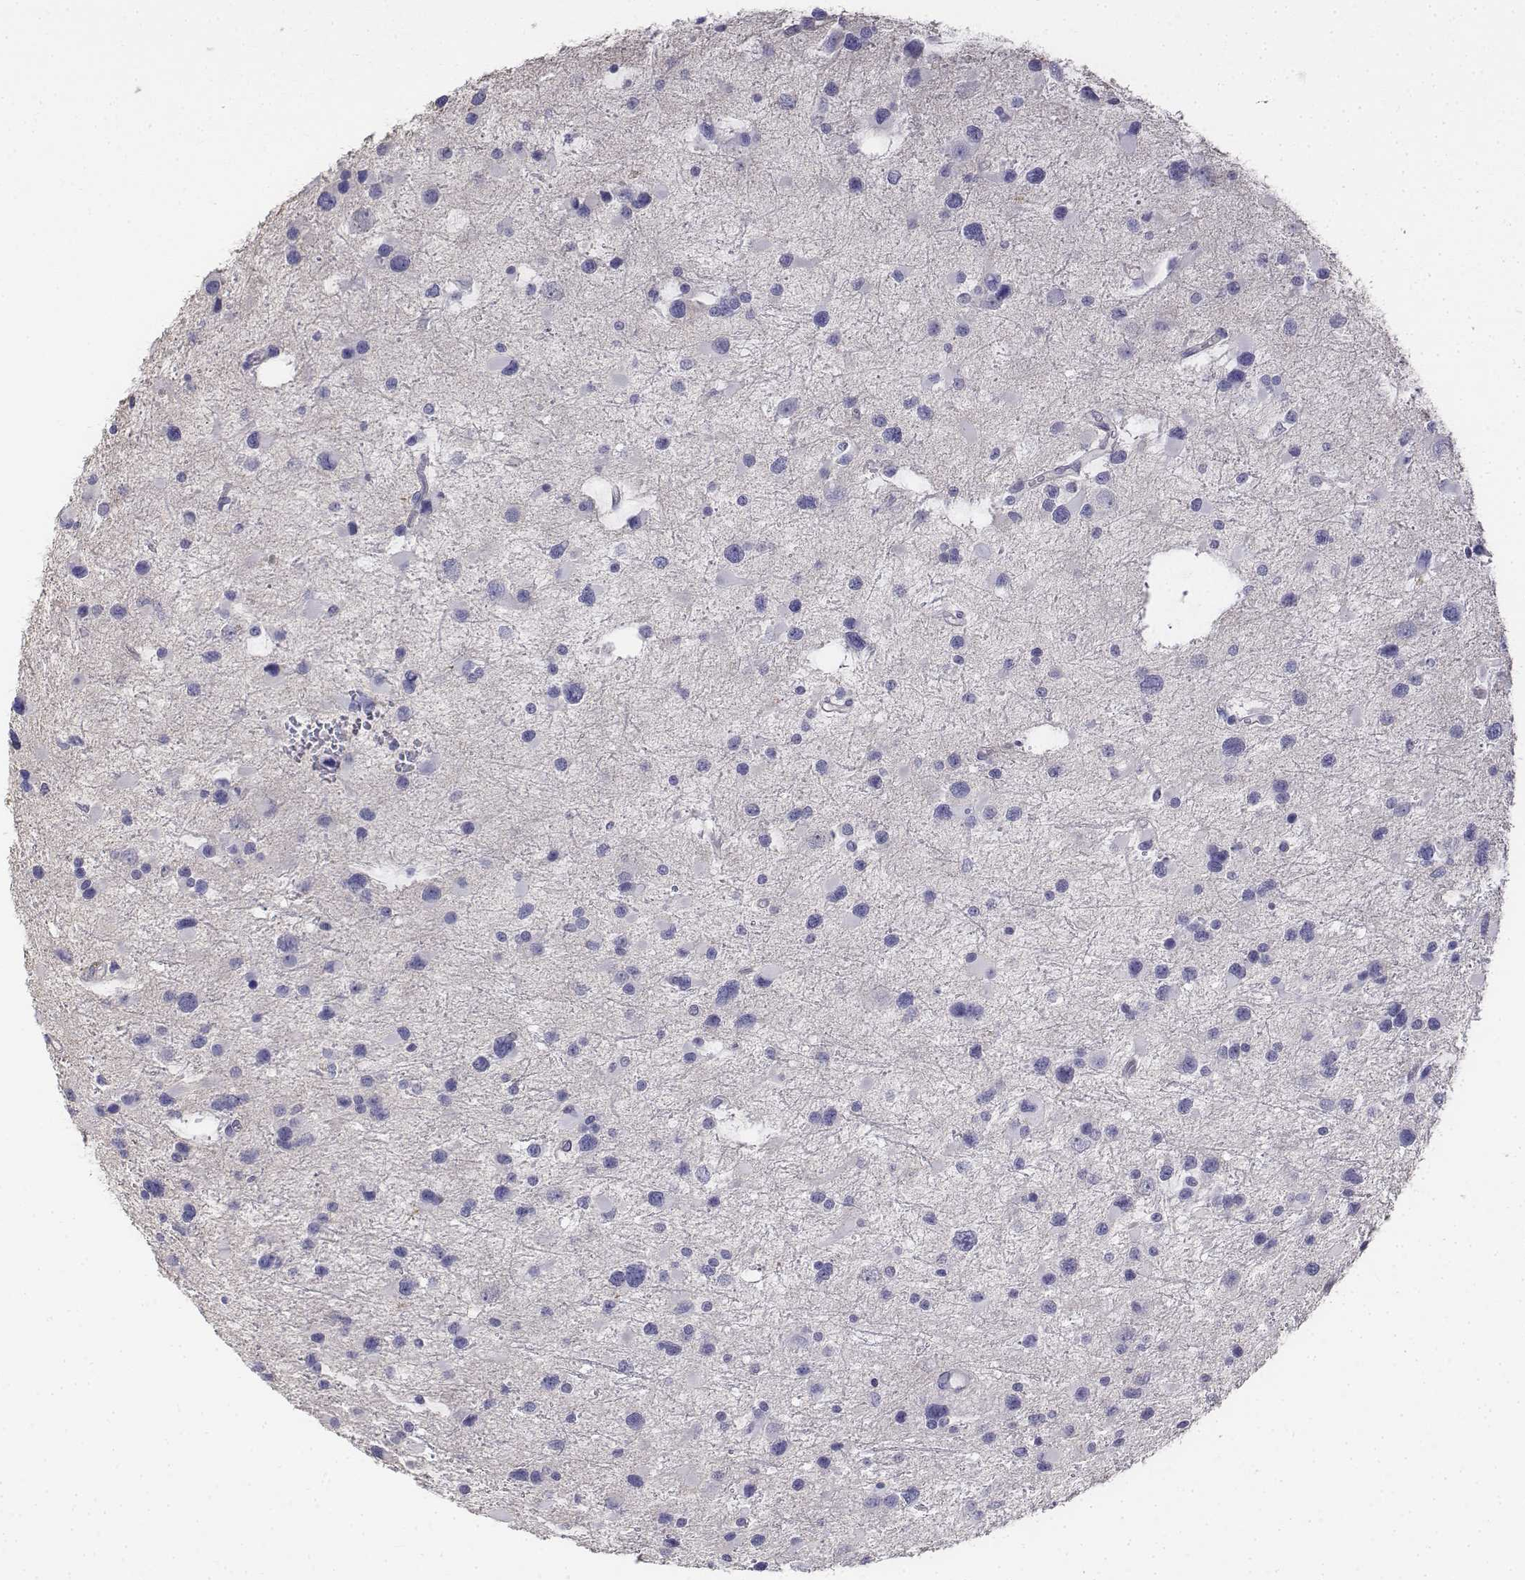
{"staining": {"intensity": "negative", "quantity": "none", "location": "none"}, "tissue": "glioma", "cell_type": "Tumor cells", "image_type": "cancer", "snomed": [{"axis": "morphology", "description": "Glioma, malignant, Low grade"}, {"axis": "topography", "description": "Brain"}], "caption": "A histopathology image of human malignant glioma (low-grade) is negative for staining in tumor cells.", "gene": "LGSN", "patient": {"sex": "female", "age": 32}}